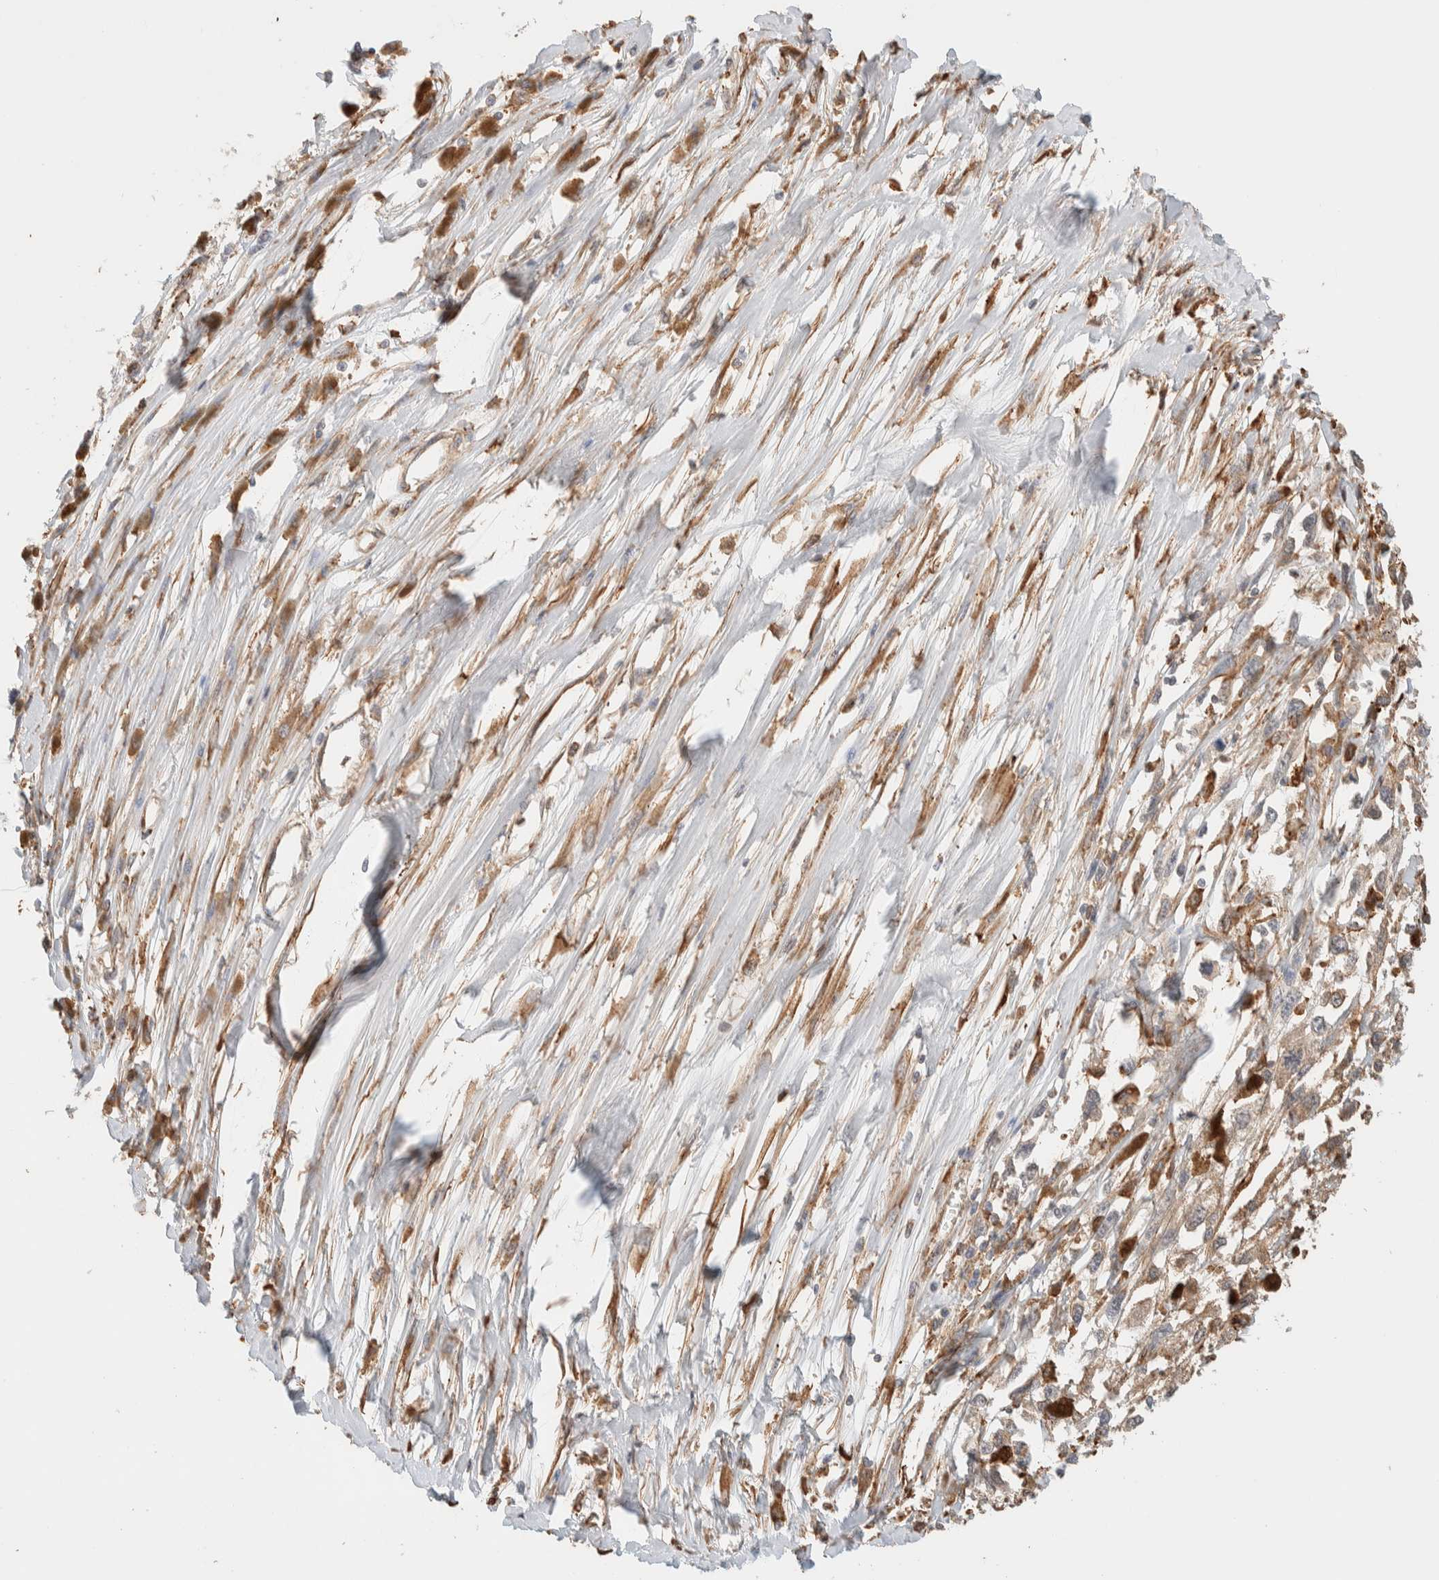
{"staining": {"intensity": "weak", "quantity": ">75%", "location": "cytoplasmic/membranous"}, "tissue": "melanoma", "cell_type": "Tumor cells", "image_type": "cancer", "snomed": [{"axis": "morphology", "description": "Malignant melanoma, Metastatic site"}, {"axis": "topography", "description": "Lymph node"}], "caption": "Immunohistochemistry (IHC) (DAB (3,3'-diaminobenzidine)) staining of malignant melanoma (metastatic site) exhibits weak cytoplasmic/membranous protein expression in about >75% of tumor cells. The protein of interest is shown in brown color, while the nuclei are stained blue.", "gene": "INTS1", "patient": {"sex": "male", "age": 59}}